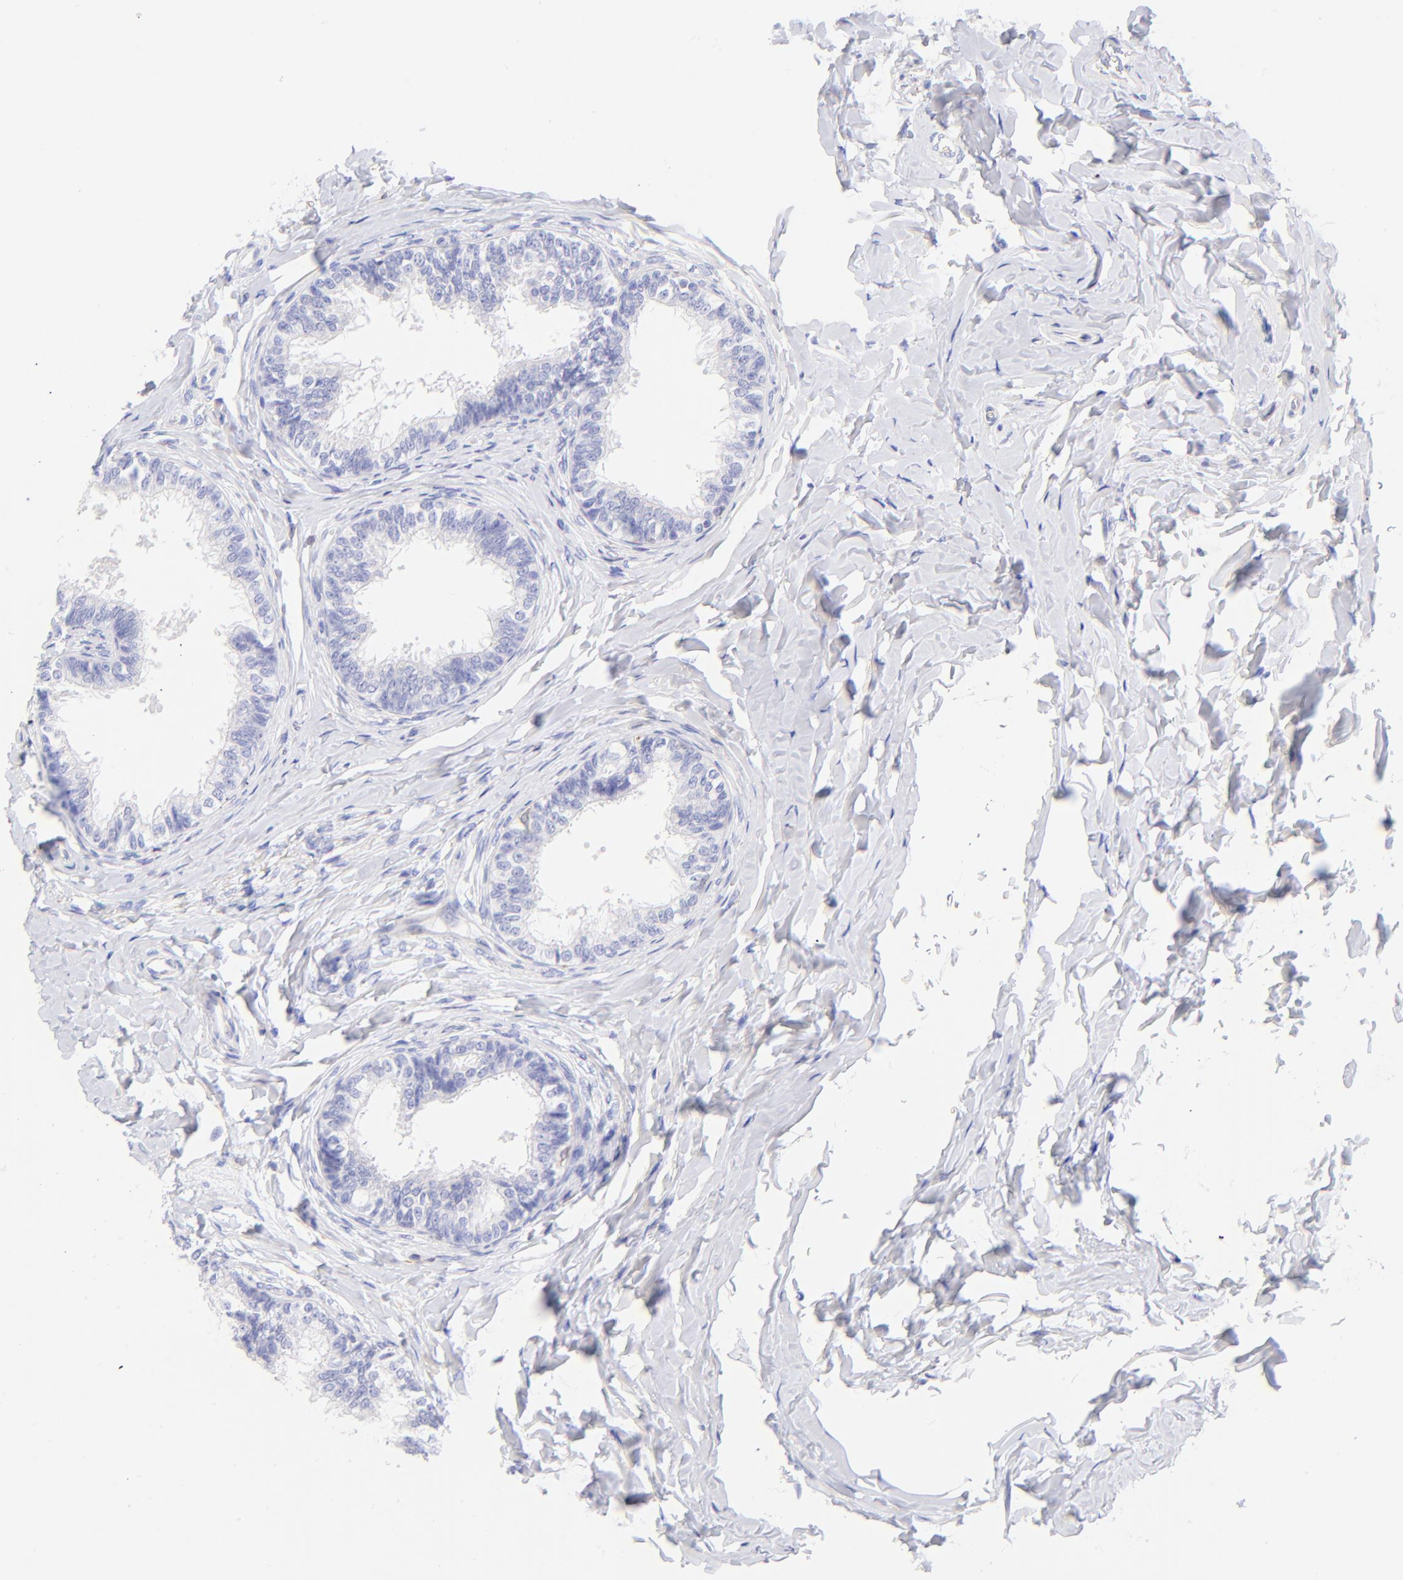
{"staining": {"intensity": "weak", "quantity": "<25%", "location": "cytoplasmic/membranous"}, "tissue": "epididymis", "cell_type": "Glandular cells", "image_type": "normal", "snomed": [{"axis": "morphology", "description": "Normal tissue, NOS"}, {"axis": "topography", "description": "Soft tissue"}, {"axis": "topography", "description": "Epididymis"}], "caption": "Protein analysis of normal epididymis exhibits no significant expression in glandular cells.", "gene": "IRAG2", "patient": {"sex": "male", "age": 26}}